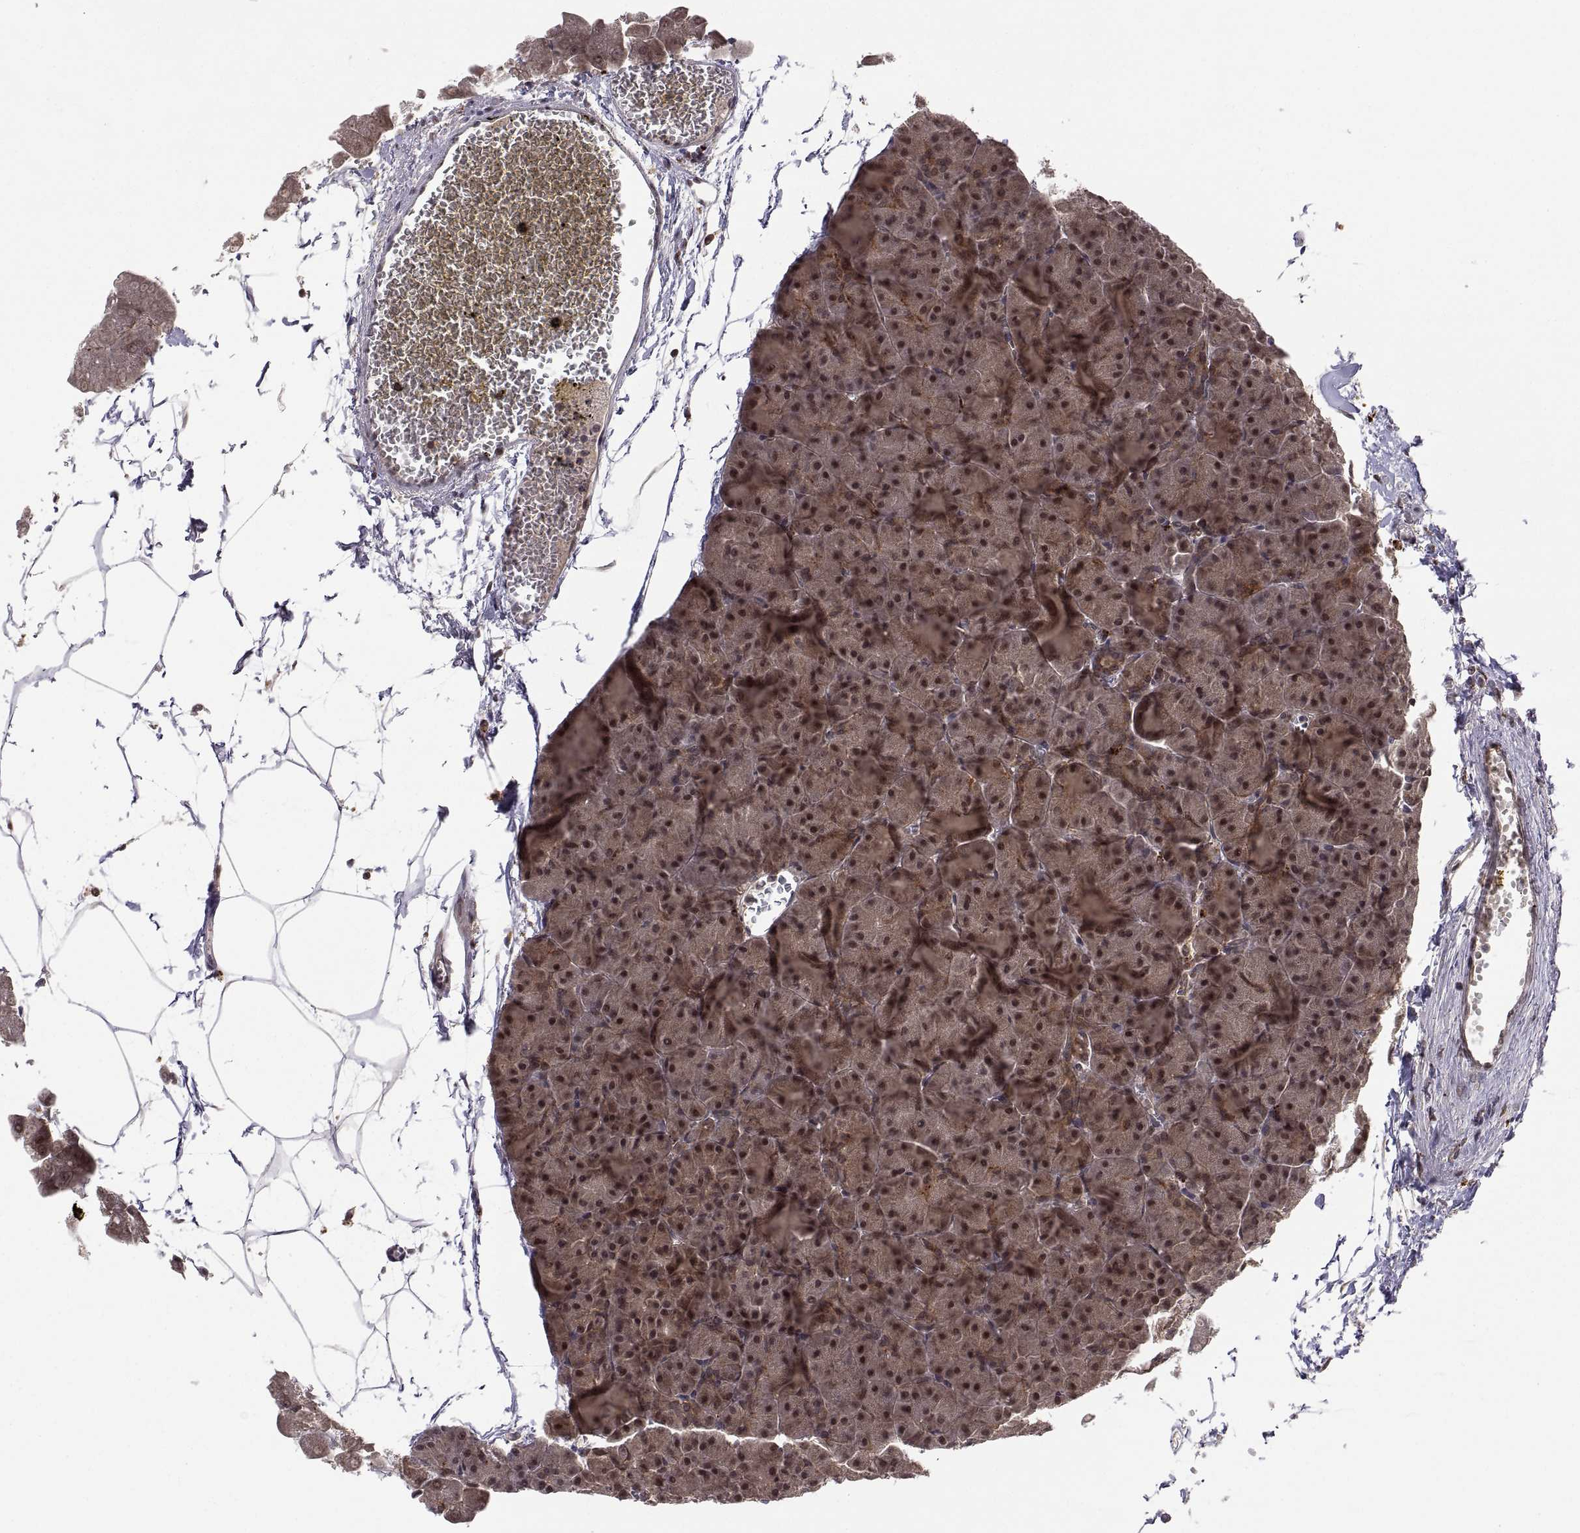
{"staining": {"intensity": "moderate", "quantity": "25%-75%", "location": "cytoplasmic/membranous"}, "tissue": "pancreas", "cell_type": "Exocrine glandular cells", "image_type": "normal", "snomed": [{"axis": "morphology", "description": "Normal tissue, NOS"}, {"axis": "topography", "description": "Adipose tissue"}, {"axis": "topography", "description": "Pancreas"}, {"axis": "topography", "description": "Peripheral nerve tissue"}], "caption": "IHC (DAB (3,3'-diaminobenzidine)) staining of normal human pancreas exhibits moderate cytoplasmic/membranous protein staining in about 25%-75% of exocrine glandular cells. The protein of interest is stained brown, and the nuclei are stained in blue (DAB (3,3'-diaminobenzidine) IHC with brightfield microscopy, high magnification).", "gene": "PSMC2", "patient": {"sex": "female", "age": 58}}